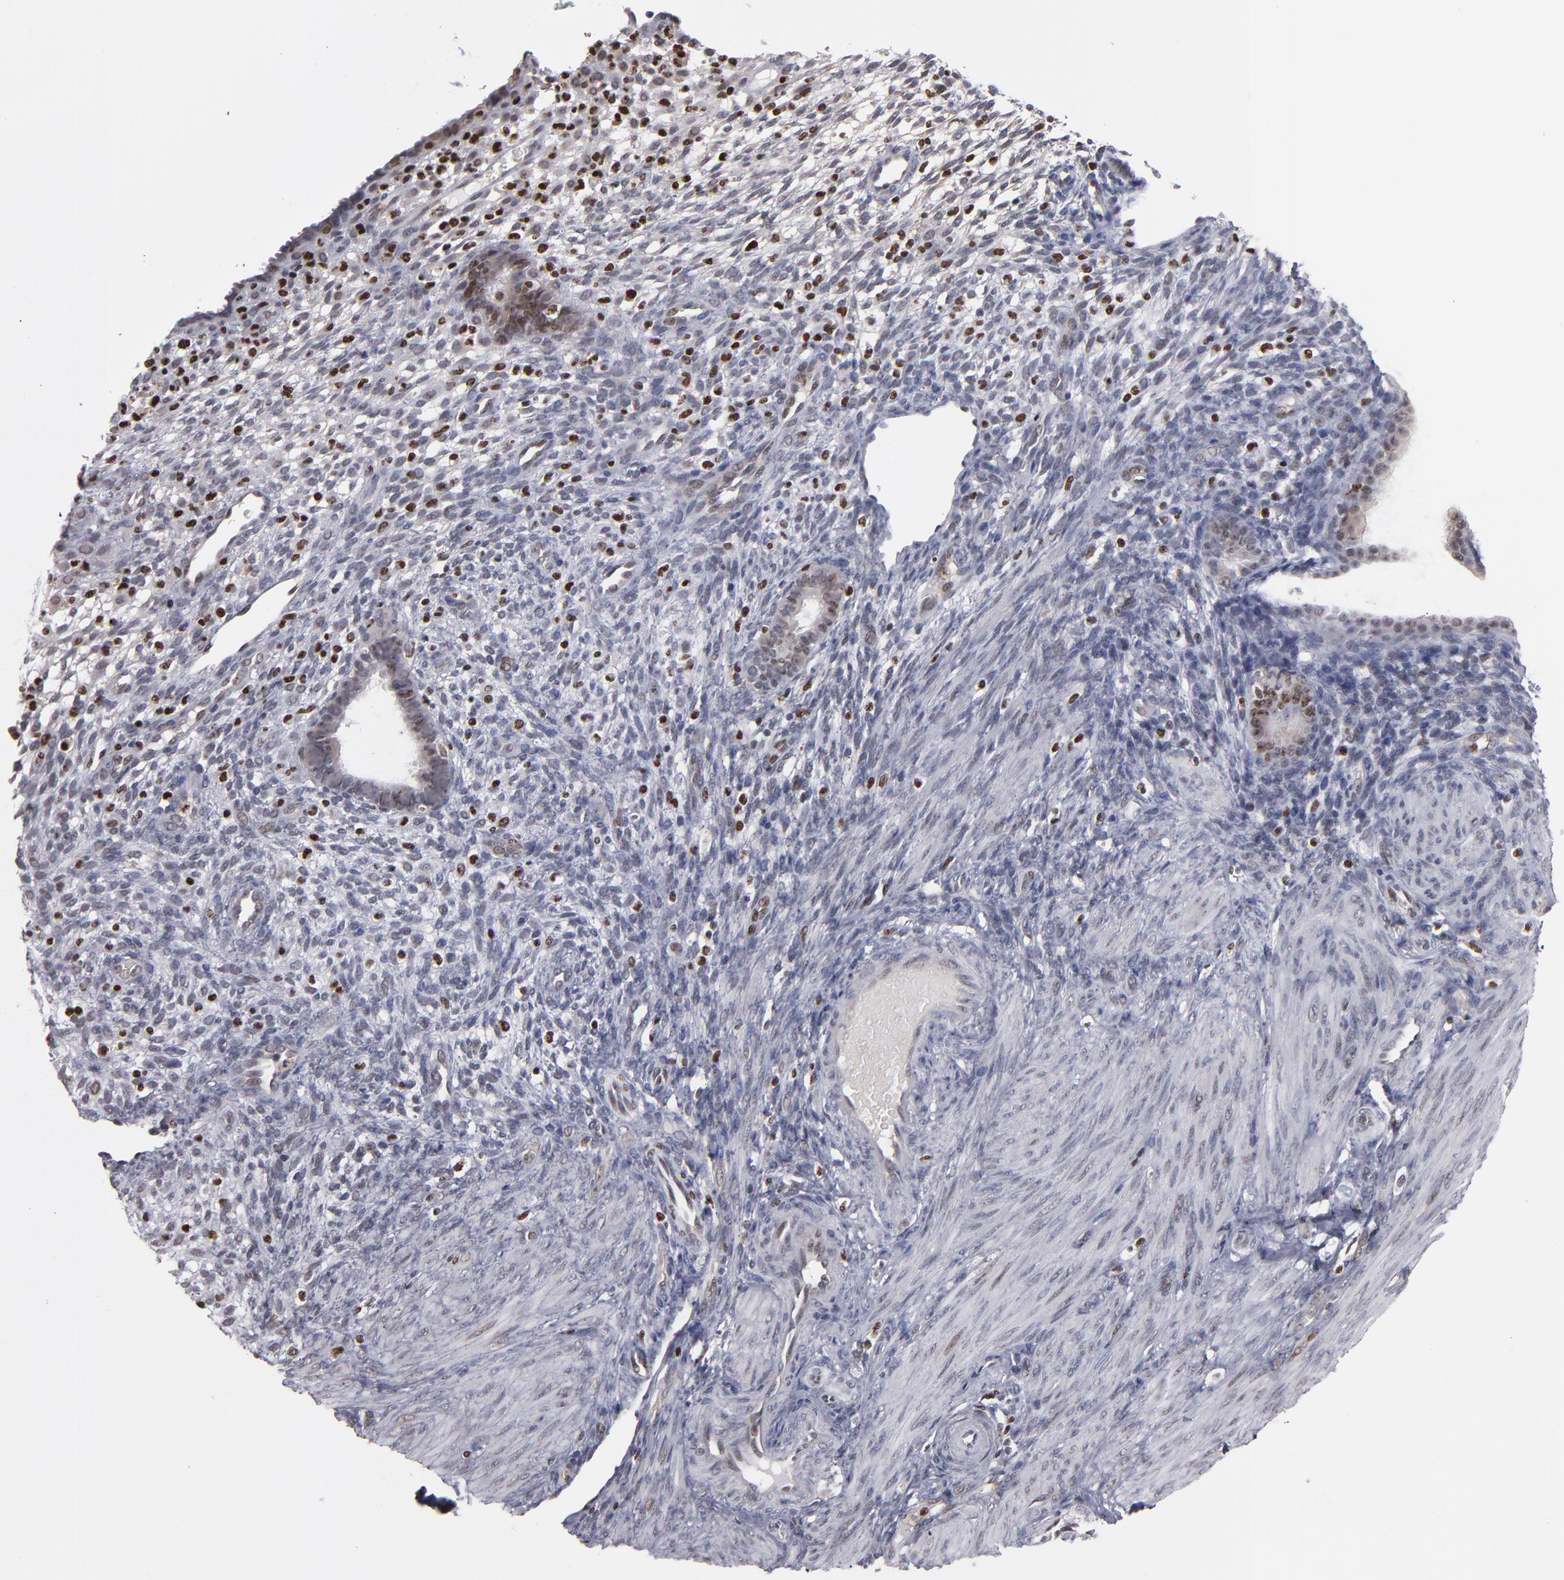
{"staining": {"intensity": "moderate", "quantity": "<25%", "location": "nuclear"}, "tissue": "endometrium", "cell_type": "Cells in endometrial stroma", "image_type": "normal", "snomed": [{"axis": "morphology", "description": "Normal tissue, NOS"}, {"axis": "topography", "description": "Endometrium"}], "caption": "This micrograph shows immunohistochemistry (IHC) staining of benign human endometrium, with low moderate nuclear positivity in about <25% of cells in endometrial stroma.", "gene": "KDM6A", "patient": {"sex": "female", "age": 72}}